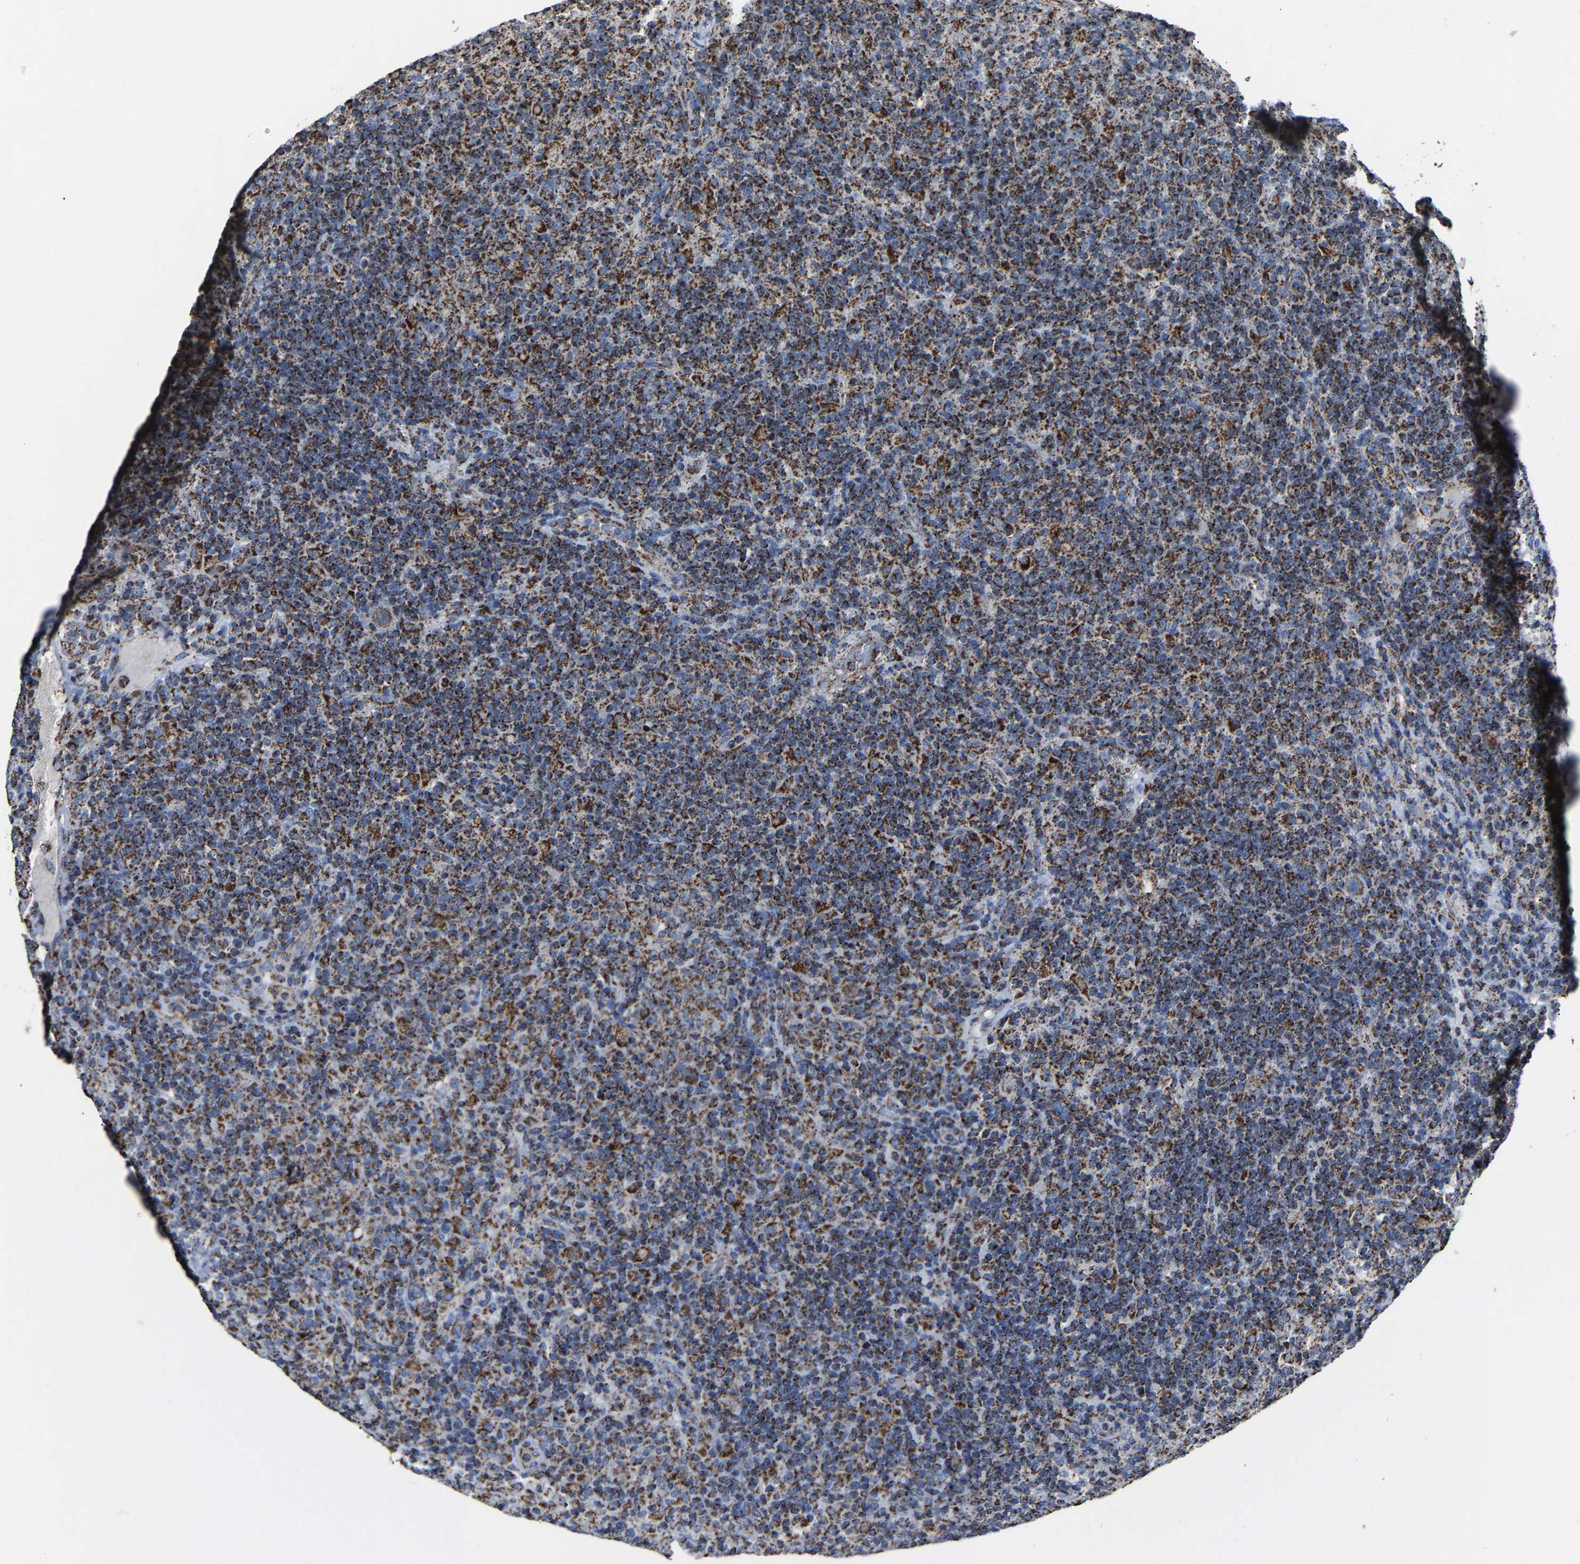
{"staining": {"intensity": "strong", "quantity": ">75%", "location": "cytoplasmic/membranous"}, "tissue": "lymphoma", "cell_type": "Tumor cells", "image_type": "cancer", "snomed": [{"axis": "morphology", "description": "Hodgkin's disease, NOS"}, {"axis": "topography", "description": "Lymph node"}], "caption": "Tumor cells reveal high levels of strong cytoplasmic/membranous staining in about >75% of cells in lymphoma.", "gene": "NDUFV3", "patient": {"sex": "male", "age": 70}}